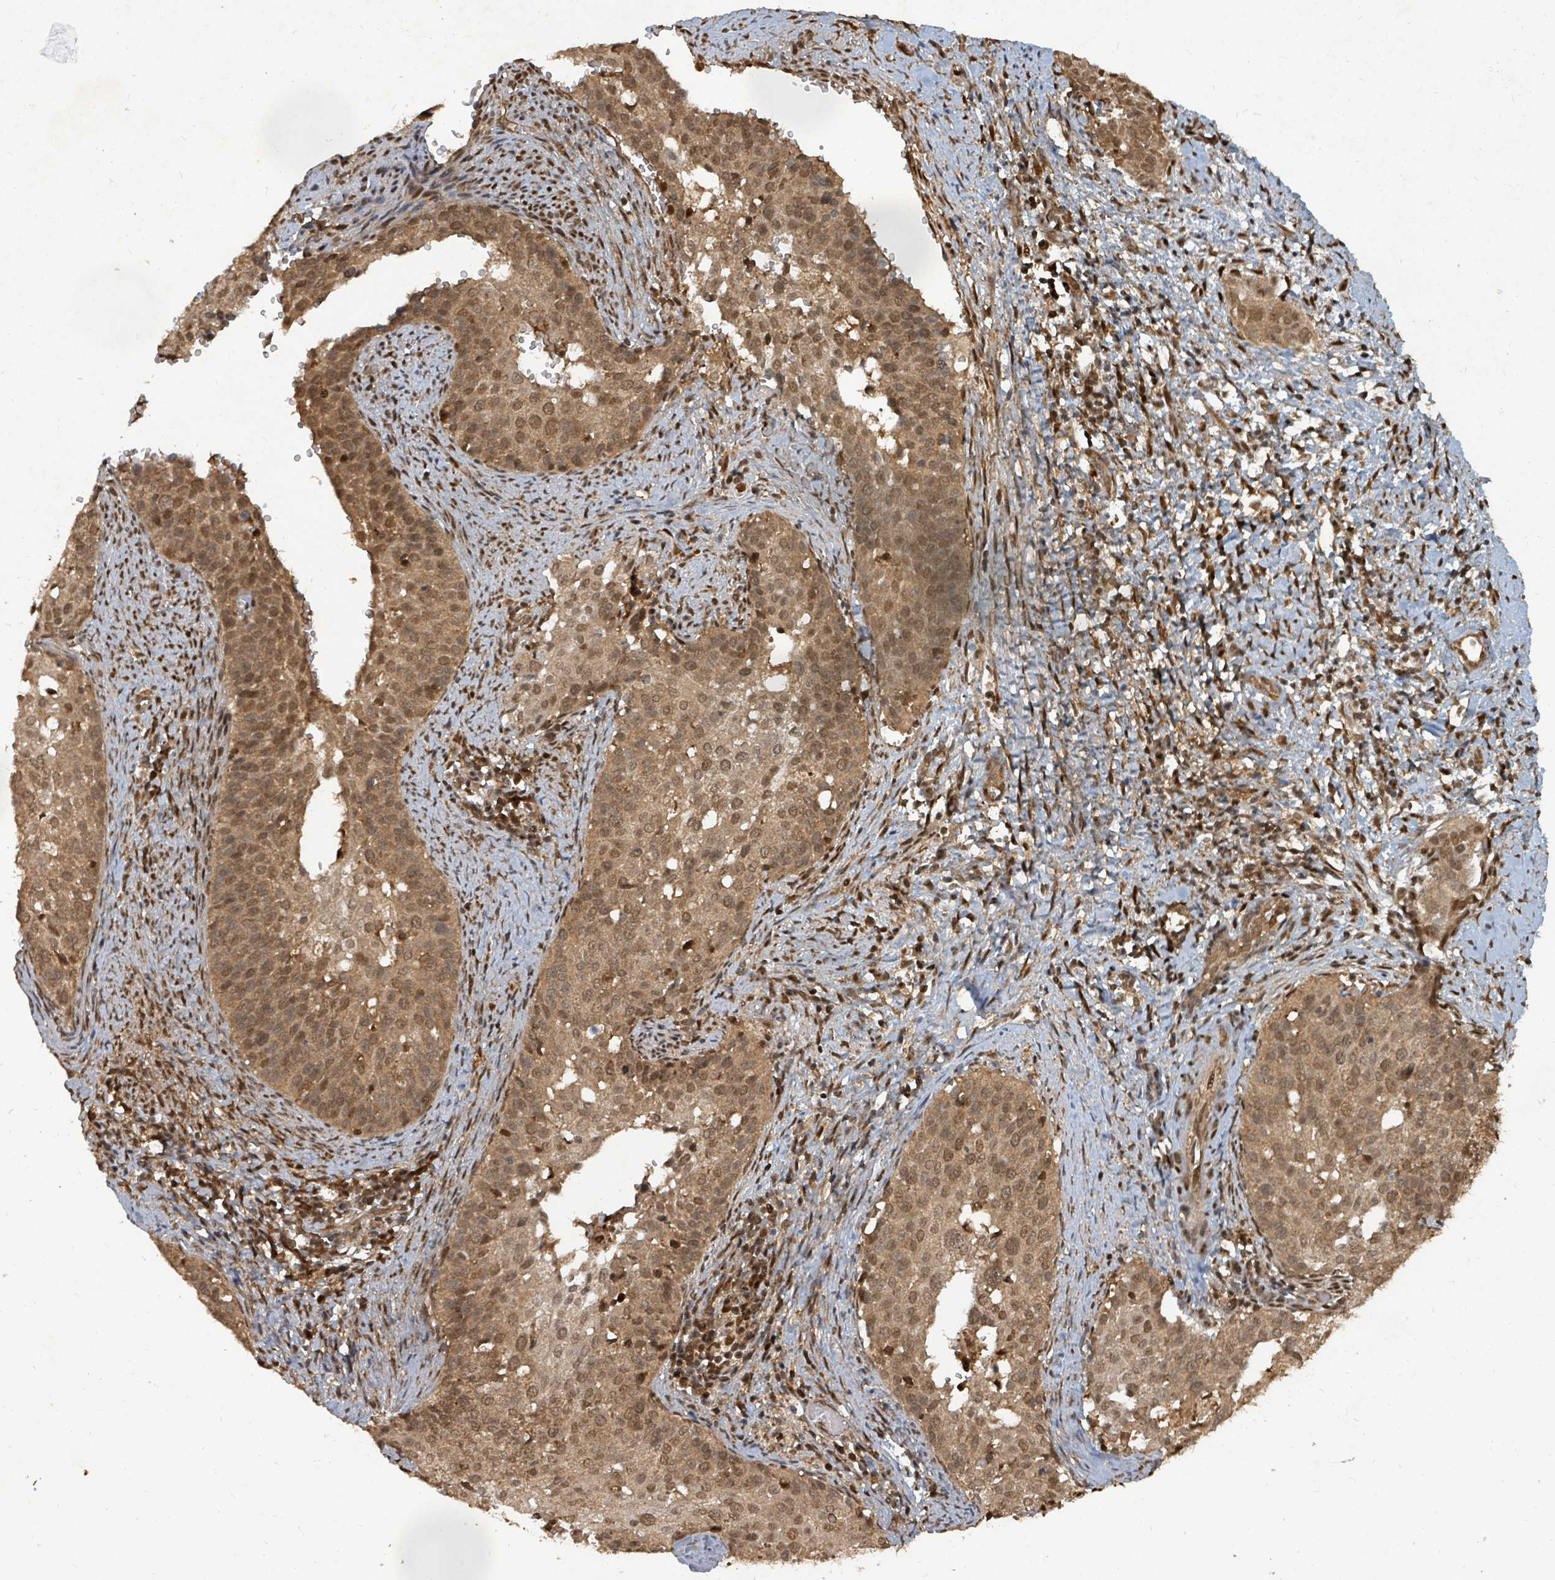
{"staining": {"intensity": "moderate", "quantity": ">75%", "location": "cytoplasmic/membranous,nuclear"}, "tissue": "cervical cancer", "cell_type": "Tumor cells", "image_type": "cancer", "snomed": [{"axis": "morphology", "description": "Squamous cell carcinoma, NOS"}, {"axis": "topography", "description": "Cervix"}], "caption": "Immunohistochemistry staining of cervical squamous cell carcinoma, which demonstrates medium levels of moderate cytoplasmic/membranous and nuclear positivity in approximately >75% of tumor cells indicating moderate cytoplasmic/membranous and nuclear protein expression. The staining was performed using DAB (brown) for protein detection and nuclei were counterstained in hematoxylin (blue).", "gene": "KDM4E", "patient": {"sex": "female", "age": 44}}